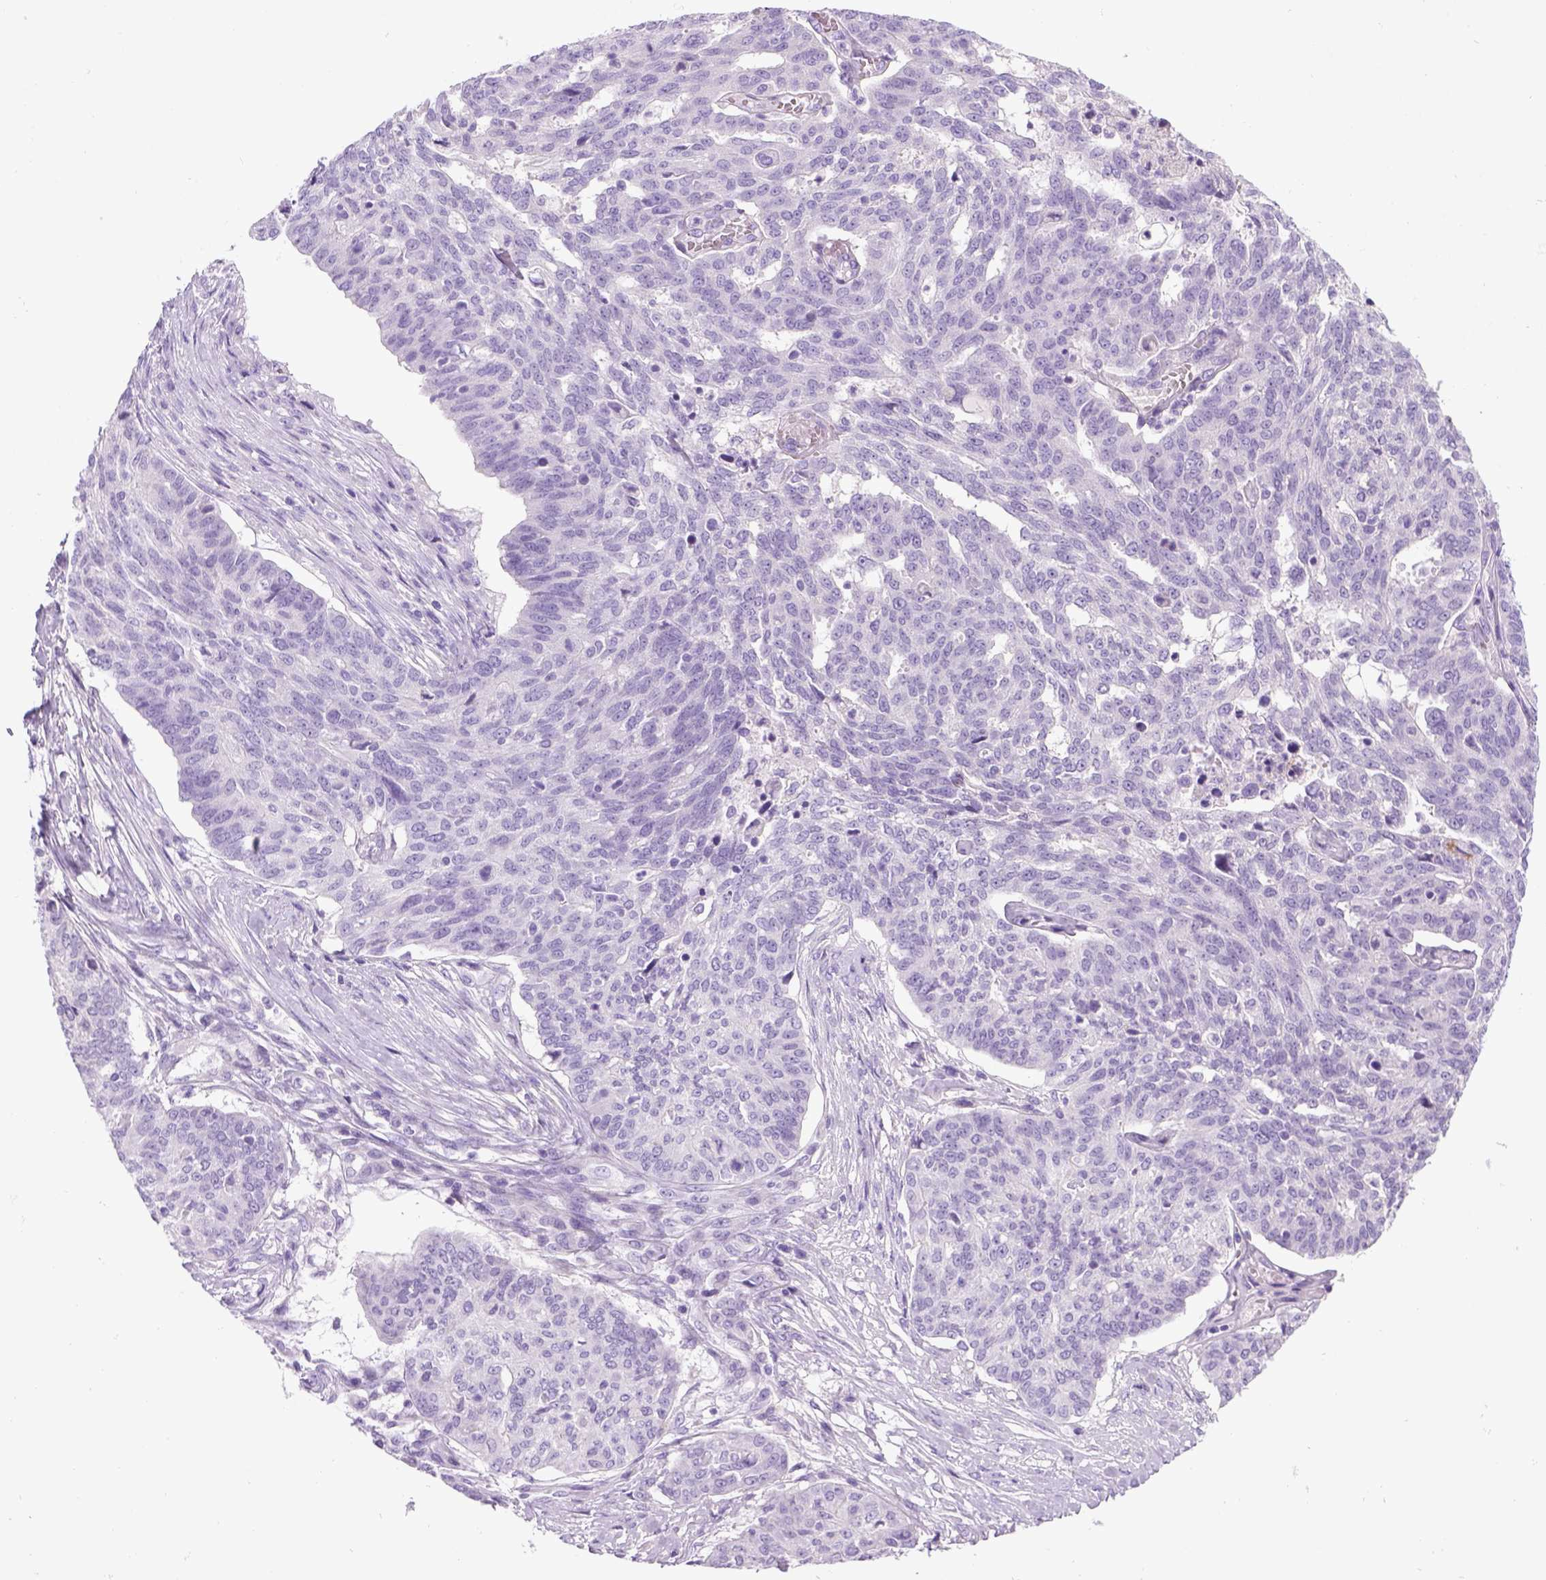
{"staining": {"intensity": "negative", "quantity": "none", "location": "none"}, "tissue": "ovarian cancer", "cell_type": "Tumor cells", "image_type": "cancer", "snomed": [{"axis": "morphology", "description": "Cystadenocarcinoma, serous, NOS"}, {"axis": "topography", "description": "Ovary"}], "caption": "An immunohistochemistry photomicrograph of ovarian serous cystadenocarcinoma is shown. There is no staining in tumor cells of ovarian serous cystadenocarcinoma. (DAB immunohistochemistry (IHC) visualized using brightfield microscopy, high magnification).", "gene": "KRT71", "patient": {"sex": "female", "age": 67}}